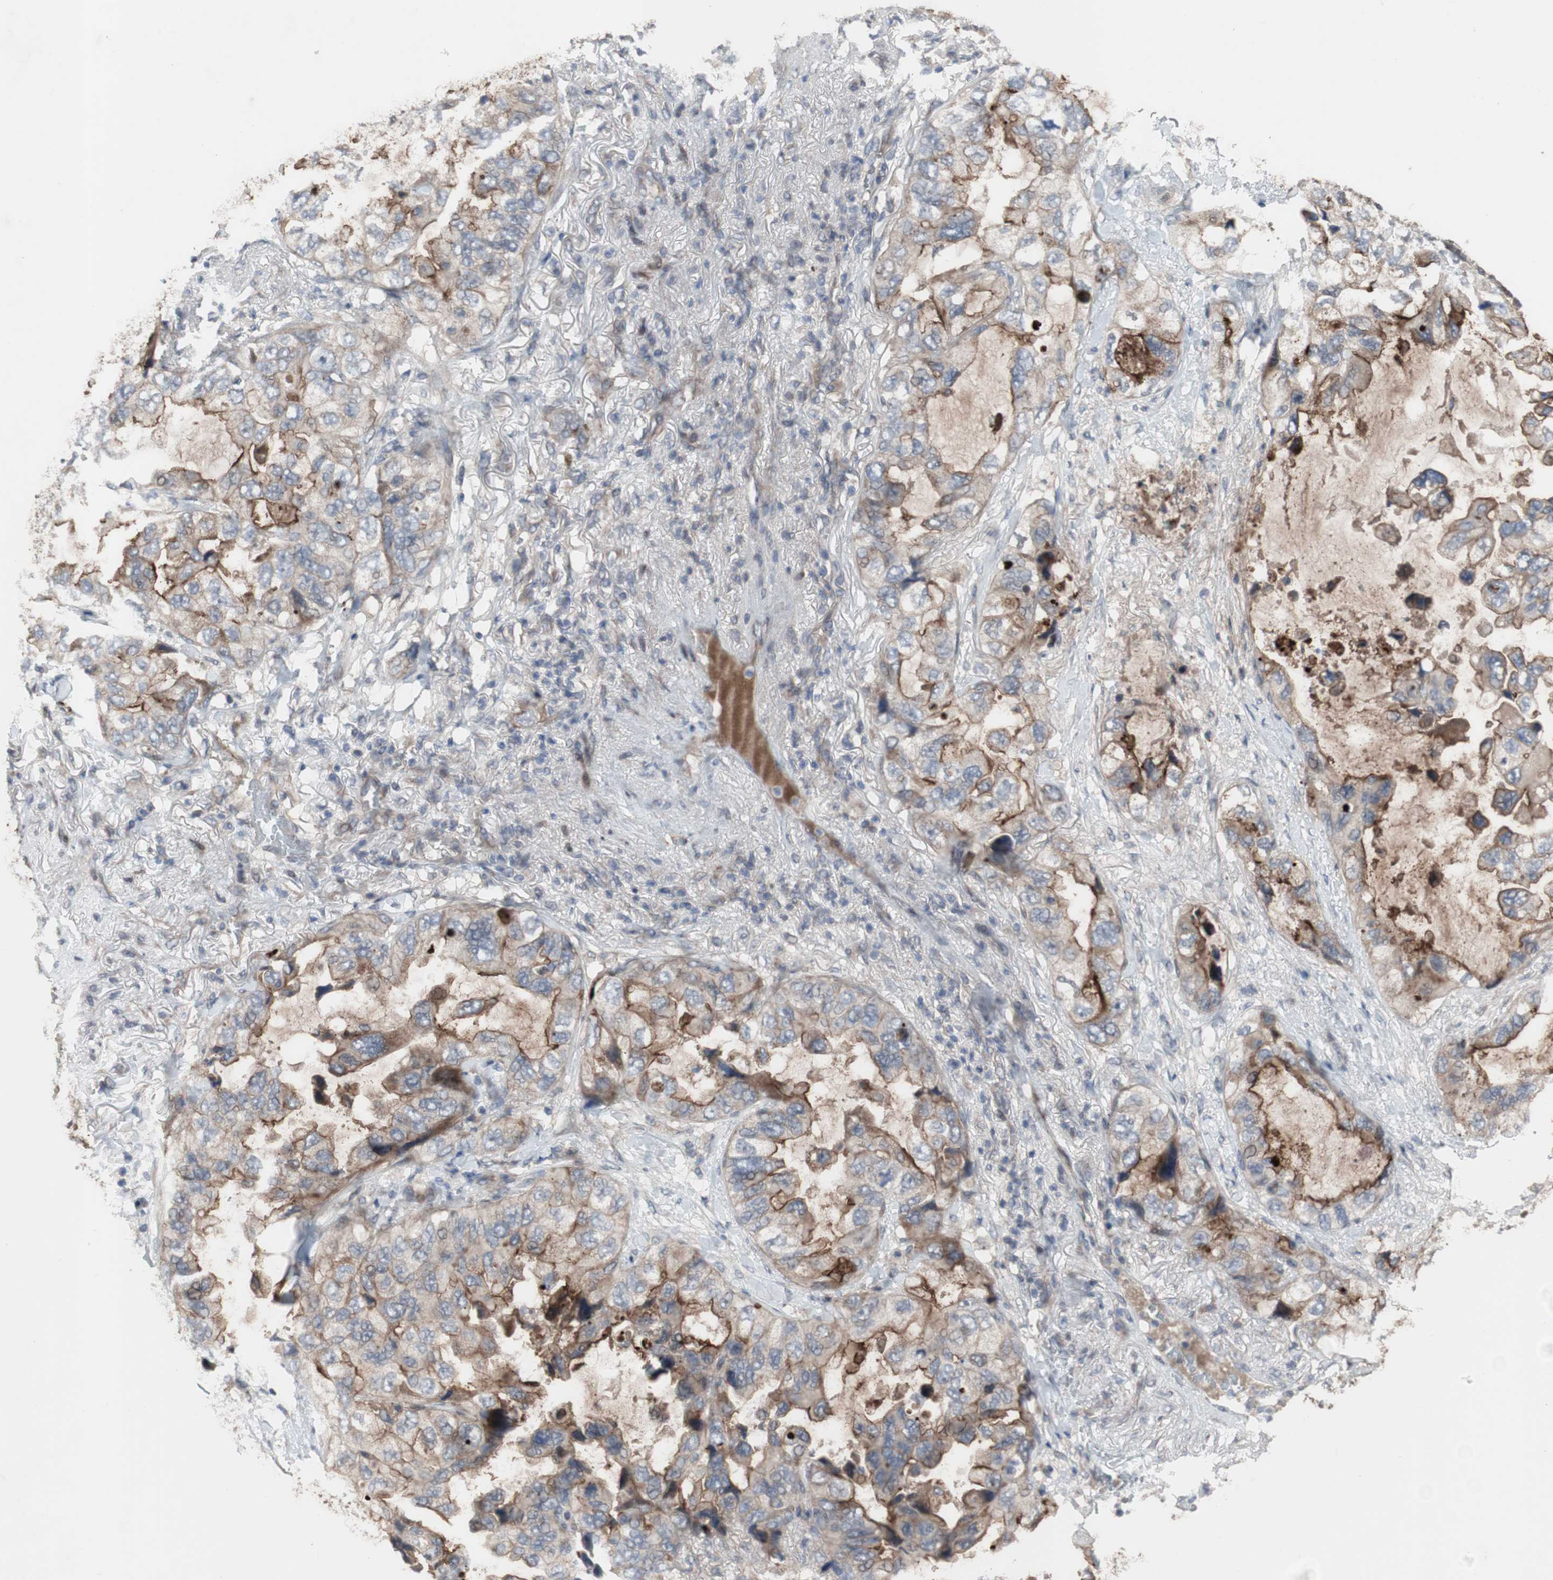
{"staining": {"intensity": "weak", "quantity": ">75%", "location": "cytoplasmic/membranous"}, "tissue": "lung cancer", "cell_type": "Tumor cells", "image_type": "cancer", "snomed": [{"axis": "morphology", "description": "Squamous cell carcinoma, NOS"}, {"axis": "topography", "description": "Lung"}], "caption": "Lung squamous cell carcinoma was stained to show a protein in brown. There is low levels of weak cytoplasmic/membranous expression in about >75% of tumor cells. (DAB IHC, brown staining for protein, blue staining for nuclei).", "gene": "OAZ1", "patient": {"sex": "female", "age": 73}}